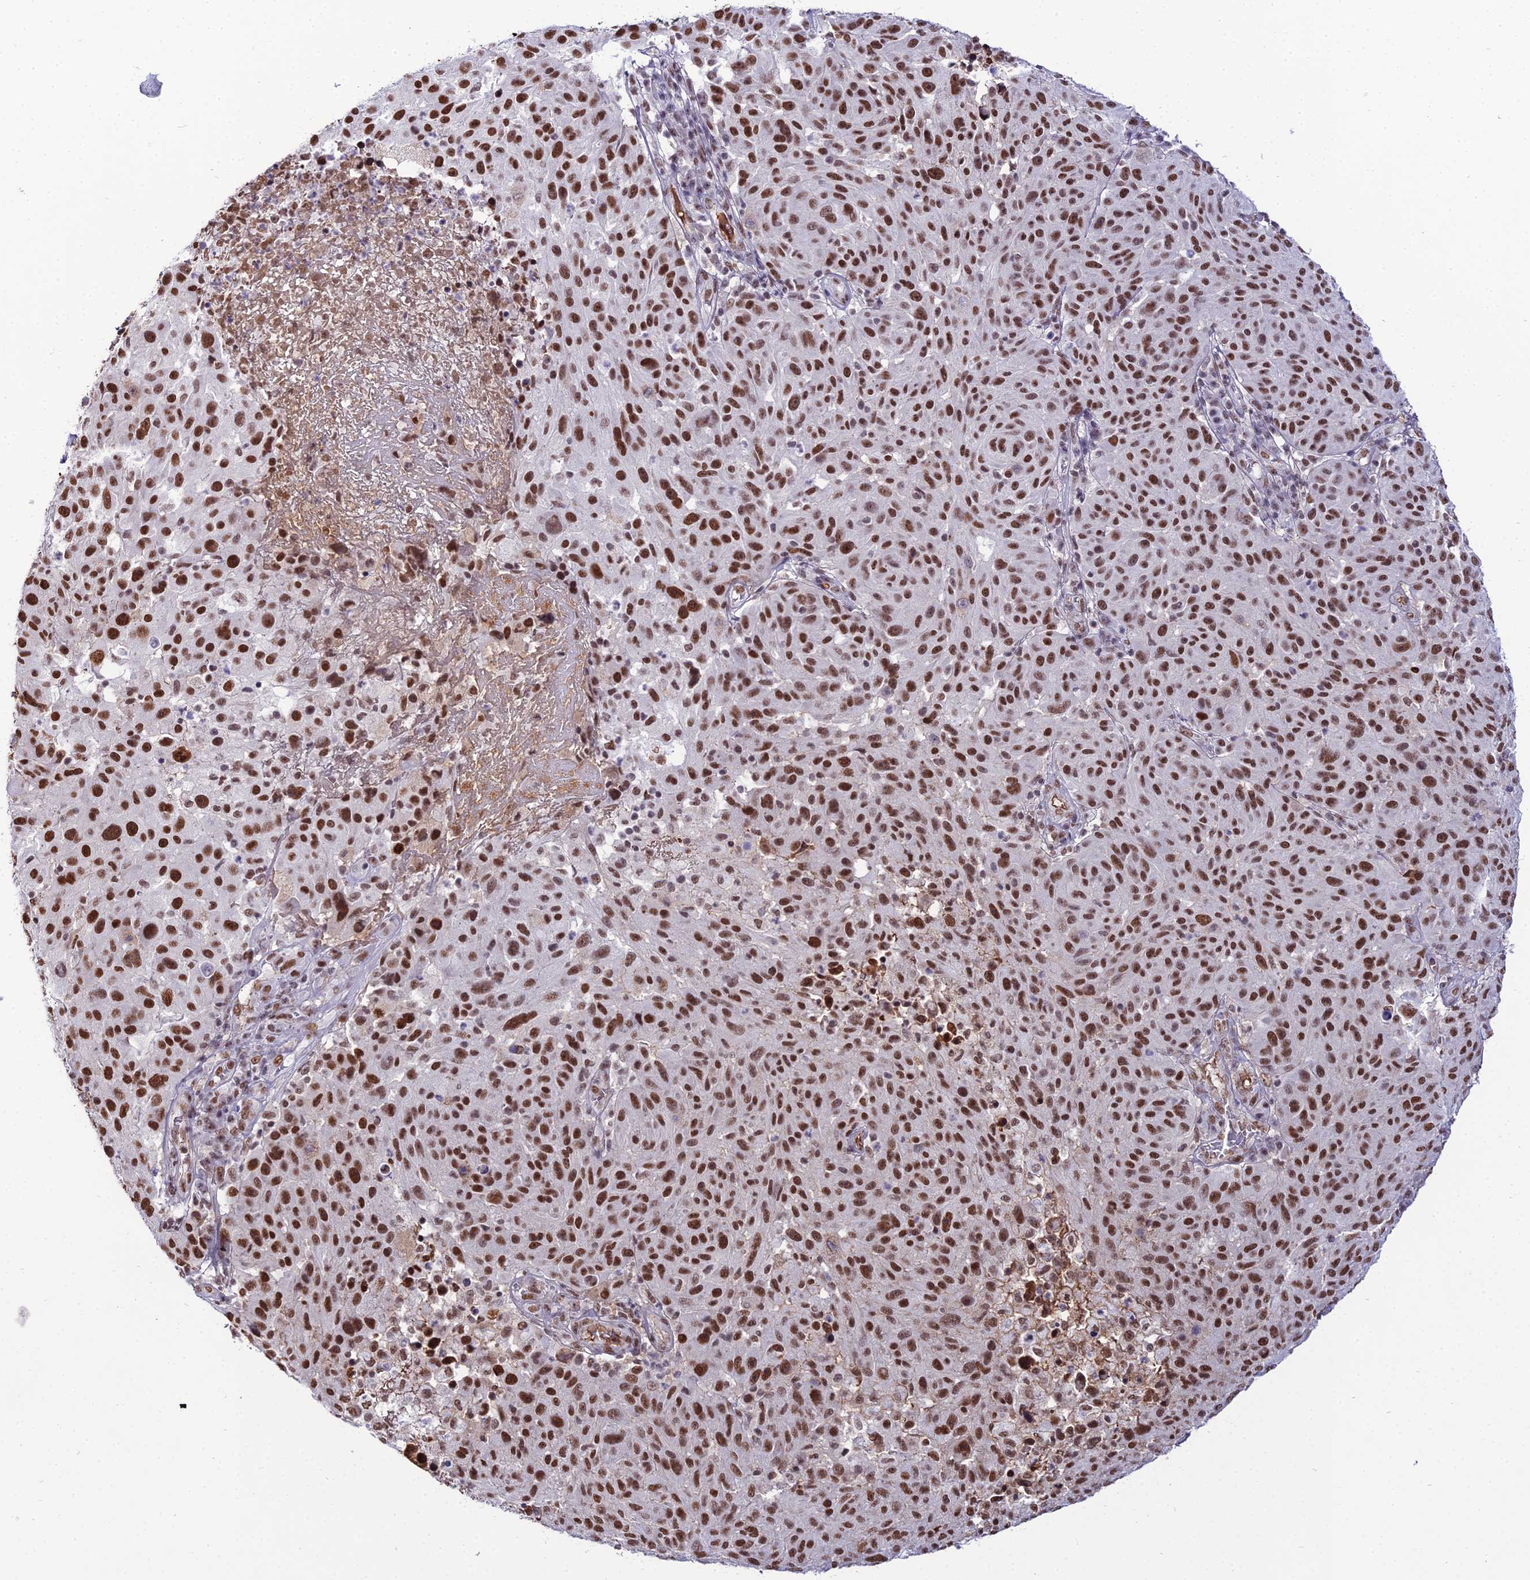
{"staining": {"intensity": "strong", "quantity": ">75%", "location": "nuclear"}, "tissue": "melanoma", "cell_type": "Tumor cells", "image_type": "cancer", "snomed": [{"axis": "morphology", "description": "Malignant melanoma, NOS"}, {"axis": "topography", "description": "Skin"}], "caption": "High-power microscopy captured an immunohistochemistry (IHC) micrograph of melanoma, revealing strong nuclear expression in about >75% of tumor cells.", "gene": "RBM12", "patient": {"sex": "male", "age": 53}}